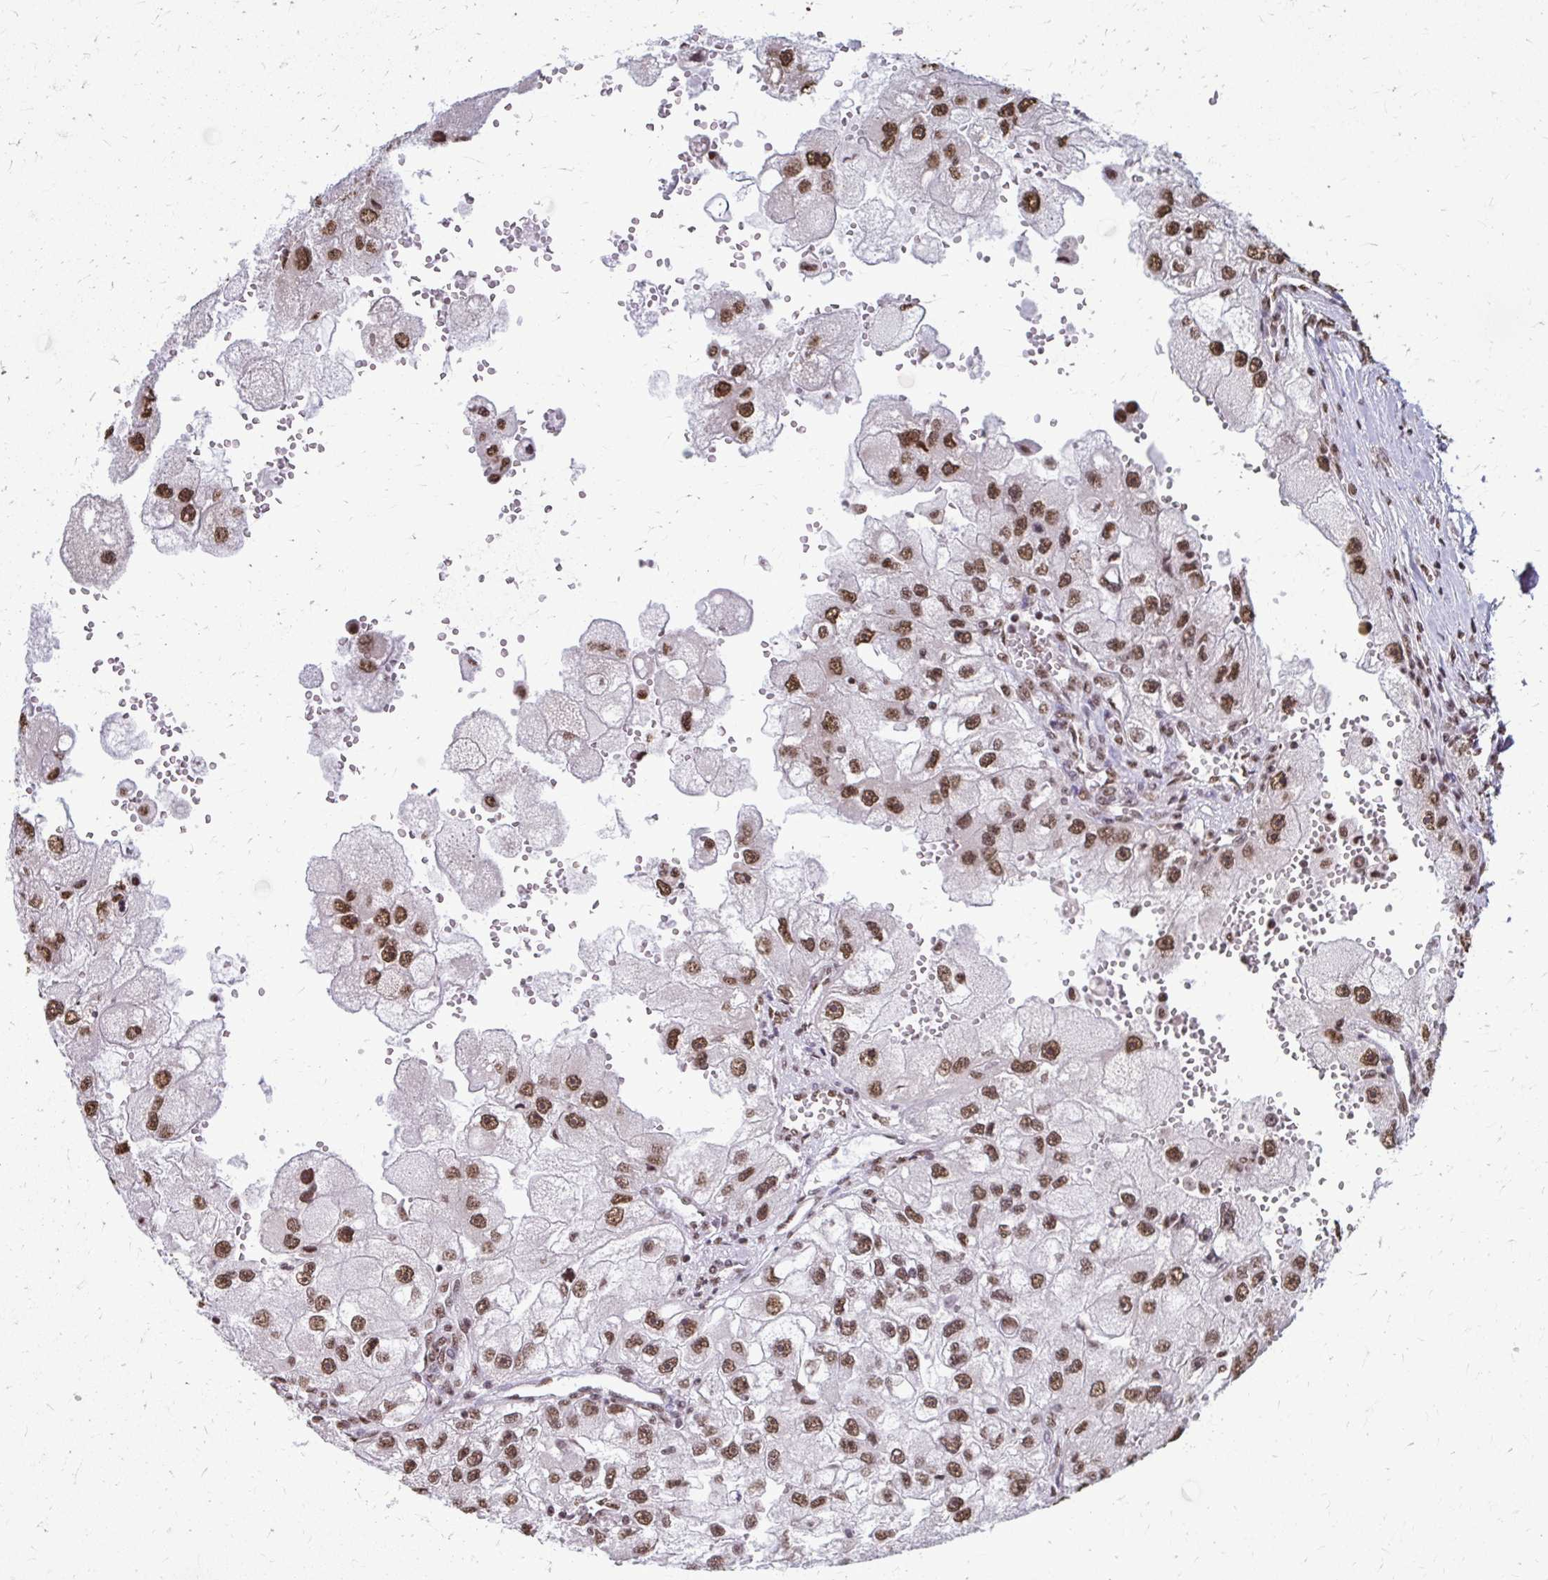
{"staining": {"intensity": "moderate", "quantity": ">75%", "location": "nuclear"}, "tissue": "renal cancer", "cell_type": "Tumor cells", "image_type": "cancer", "snomed": [{"axis": "morphology", "description": "Adenocarcinoma, NOS"}, {"axis": "topography", "description": "Kidney"}], "caption": "High-magnification brightfield microscopy of adenocarcinoma (renal) stained with DAB (3,3'-diaminobenzidine) (brown) and counterstained with hematoxylin (blue). tumor cells exhibit moderate nuclear positivity is seen in approximately>75% of cells.", "gene": "SNRPA", "patient": {"sex": "male", "age": 63}}